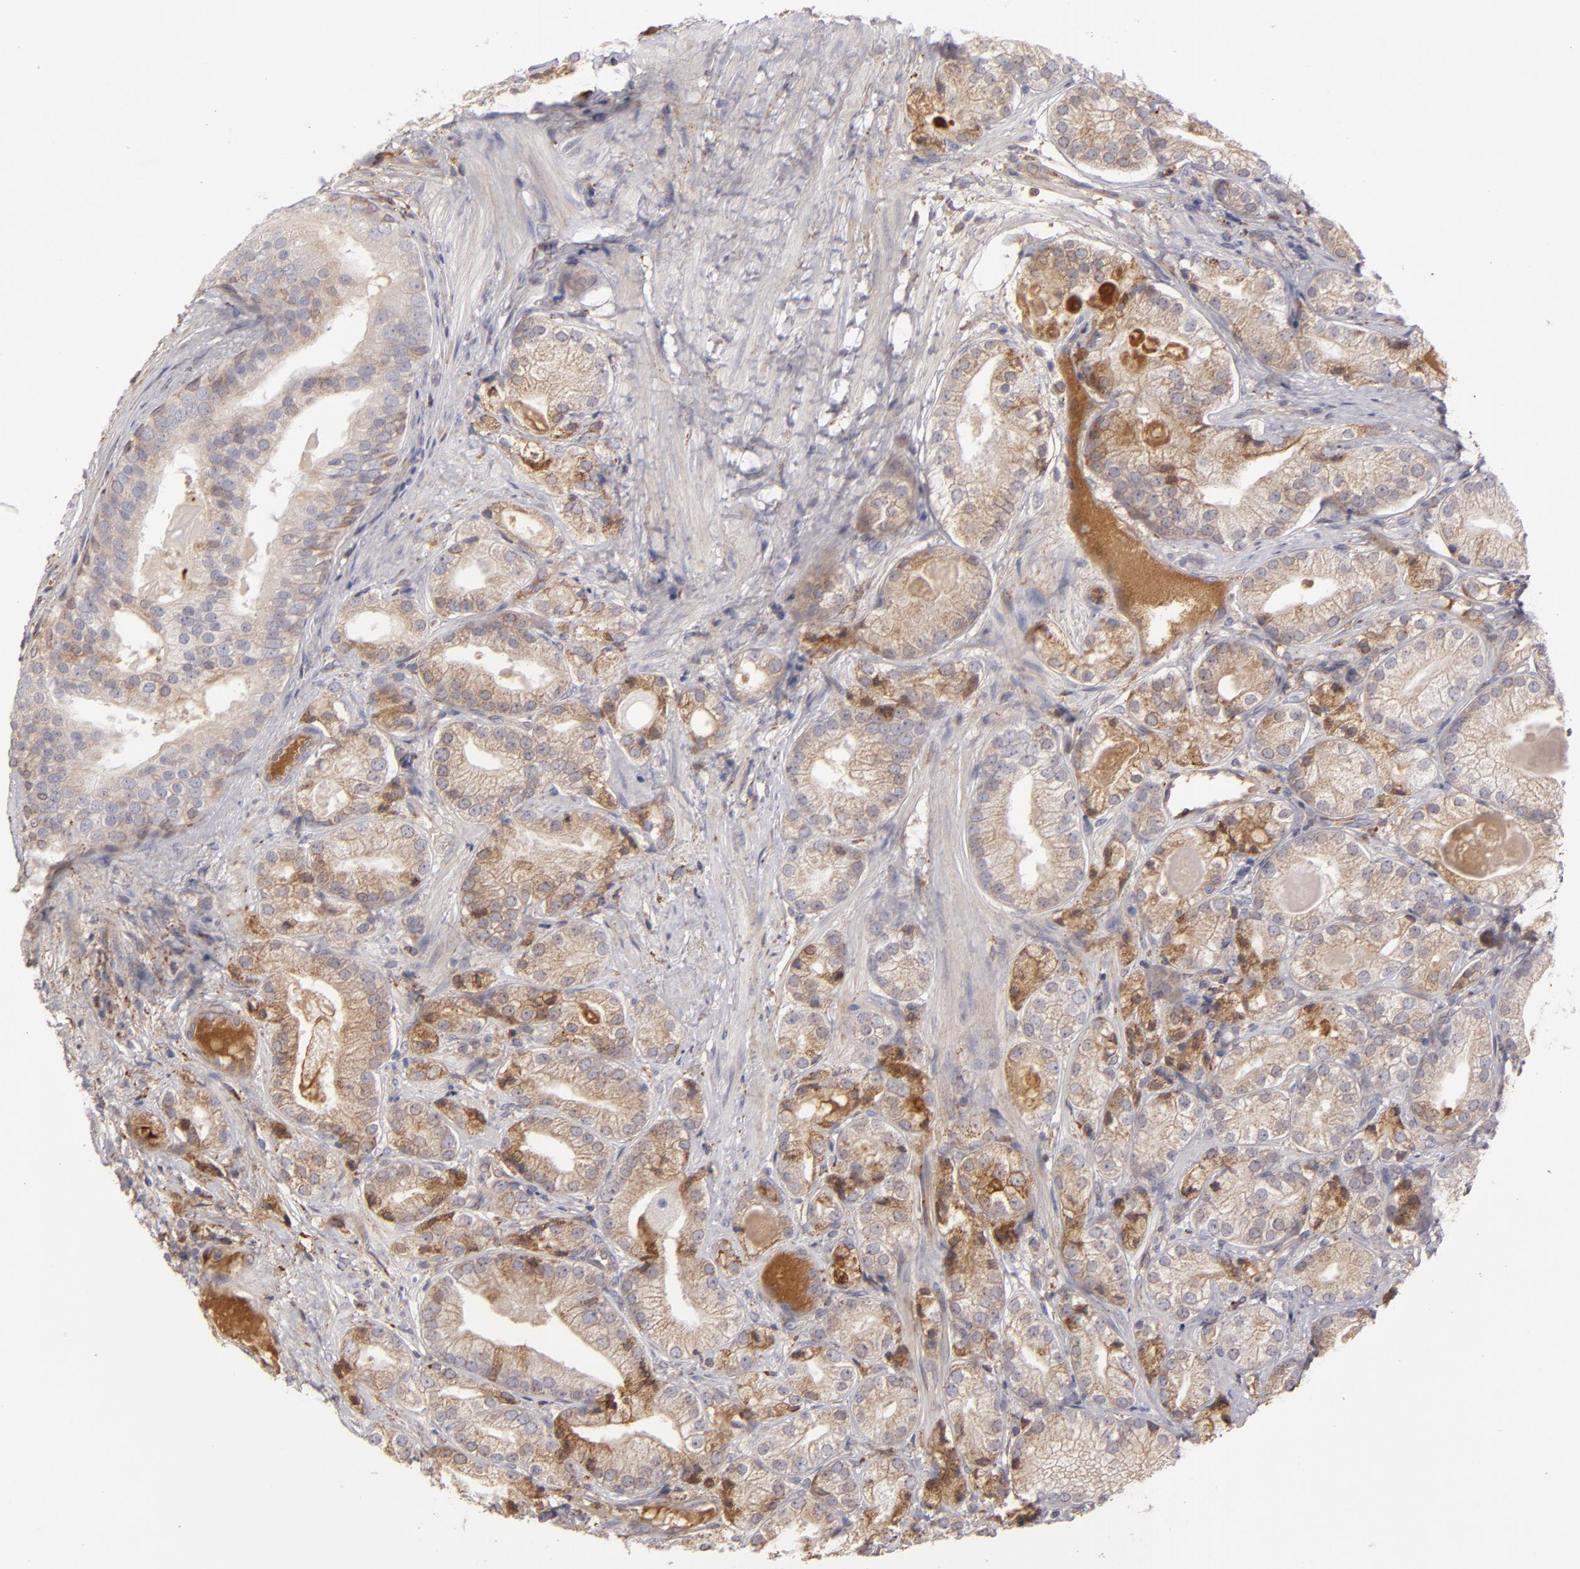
{"staining": {"intensity": "moderate", "quantity": ">75%", "location": "cytoplasmic/membranous"}, "tissue": "prostate cancer", "cell_type": "Tumor cells", "image_type": "cancer", "snomed": [{"axis": "morphology", "description": "Adenocarcinoma, Low grade"}, {"axis": "topography", "description": "Prostate"}], "caption": "Human prostate low-grade adenocarcinoma stained with a brown dye exhibits moderate cytoplasmic/membranous positive positivity in approximately >75% of tumor cells.", "gene": "CFB", "patient": {"sex": "male", "age": 69}}